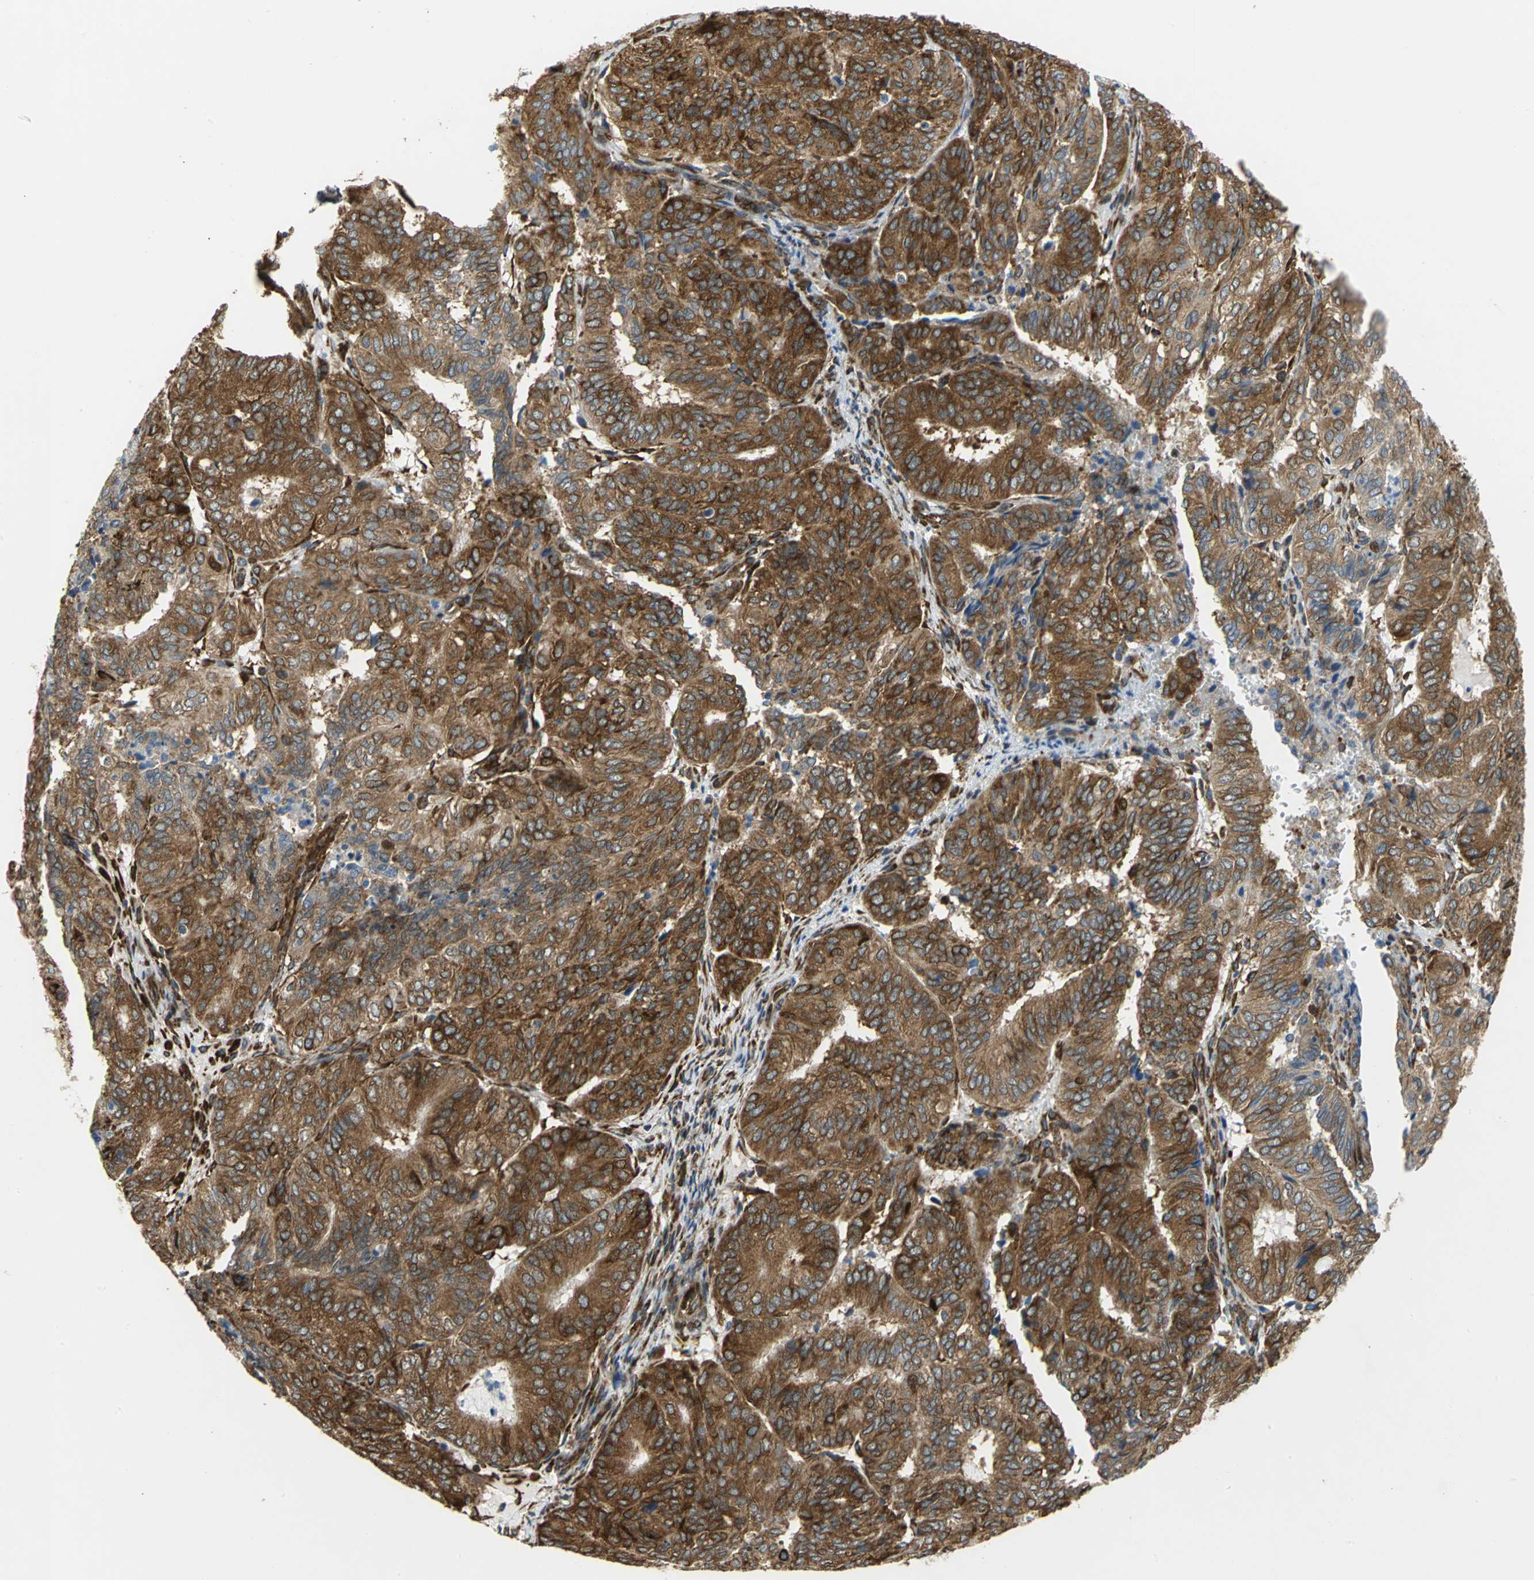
{"staining": {"intensity": "moderate", "quantity": ">75%", "location": "cytoplasmic/membranous"}, "tissue": "endometrial cancer", "cell_type": "Tumor cells", "image_type": "cancer", "snomed": [{"axis": "morphology", "description": "Adenocarcinoma, NOS"}, {"axis": "topography", "description": "Uterus"}], "caption": "Immunohistochemical staining of adenocarcinoma (endometrial) demonstrates medium levels of moderate cytoplasmic/membranous protein staining in about >75% of tumor cells.", "gene": "YBX1", "patient": {"sex": "female", "age": 60}}